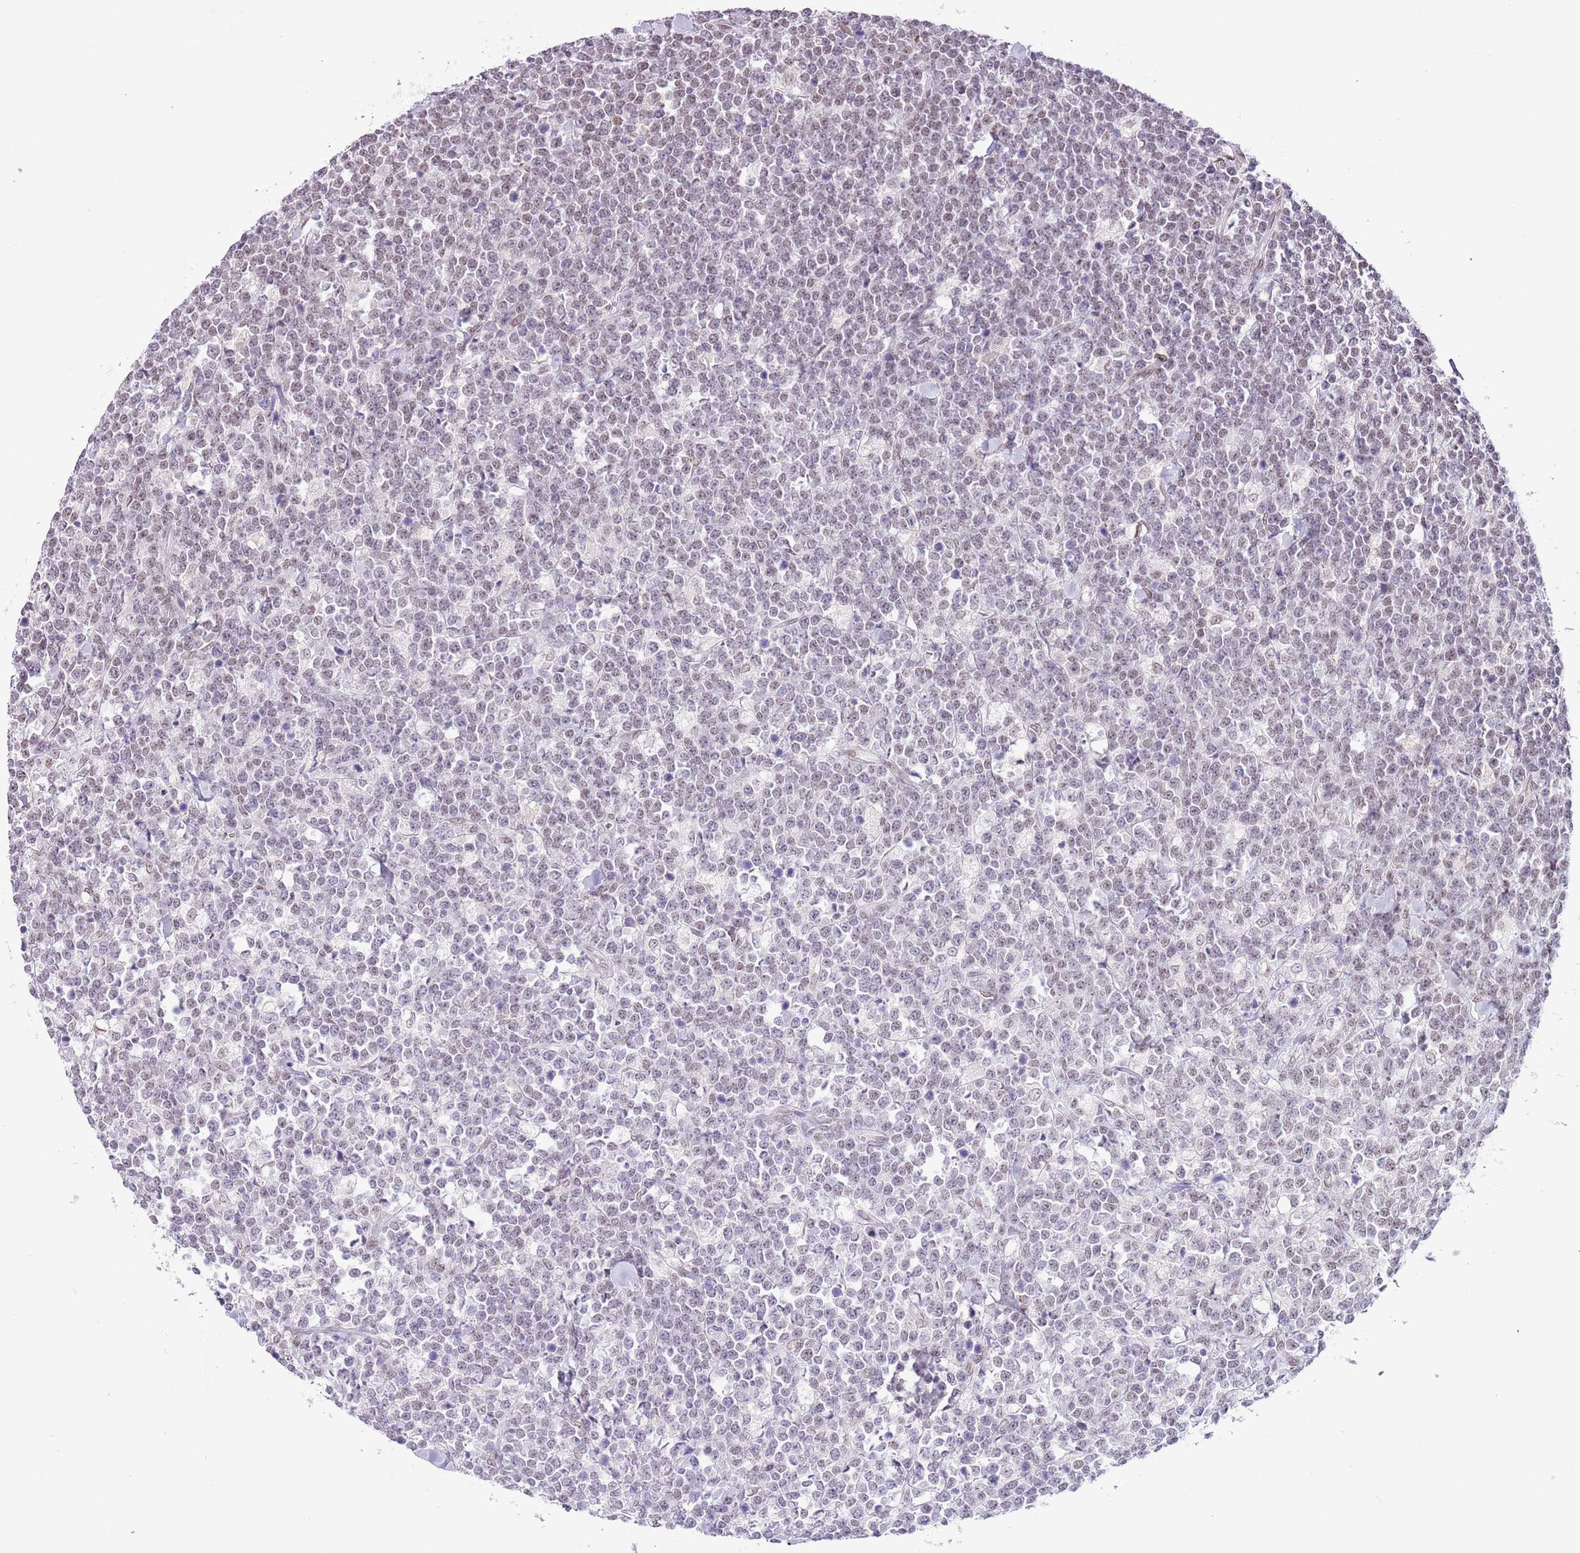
{"staining": {"intensity": "negative", "quantity": "none", "location": "none"}, "tissue": "lymphoma", "cell_type": "Tumor cells", "image_type": "cancer", "snomed": [{"axis": "morphology", "description": "Malignant lymphoma, non-Hodgkin's type, High grade"}, {"axis": "topography", "description": "Small intestine"}], "caption": "Tumor cells show no significant protein staining in high-grade malignant lymphoma, non-Hodgkin's type.", "gene": "ZGLP1", "patient": {"sex": "male", "age": 8}}